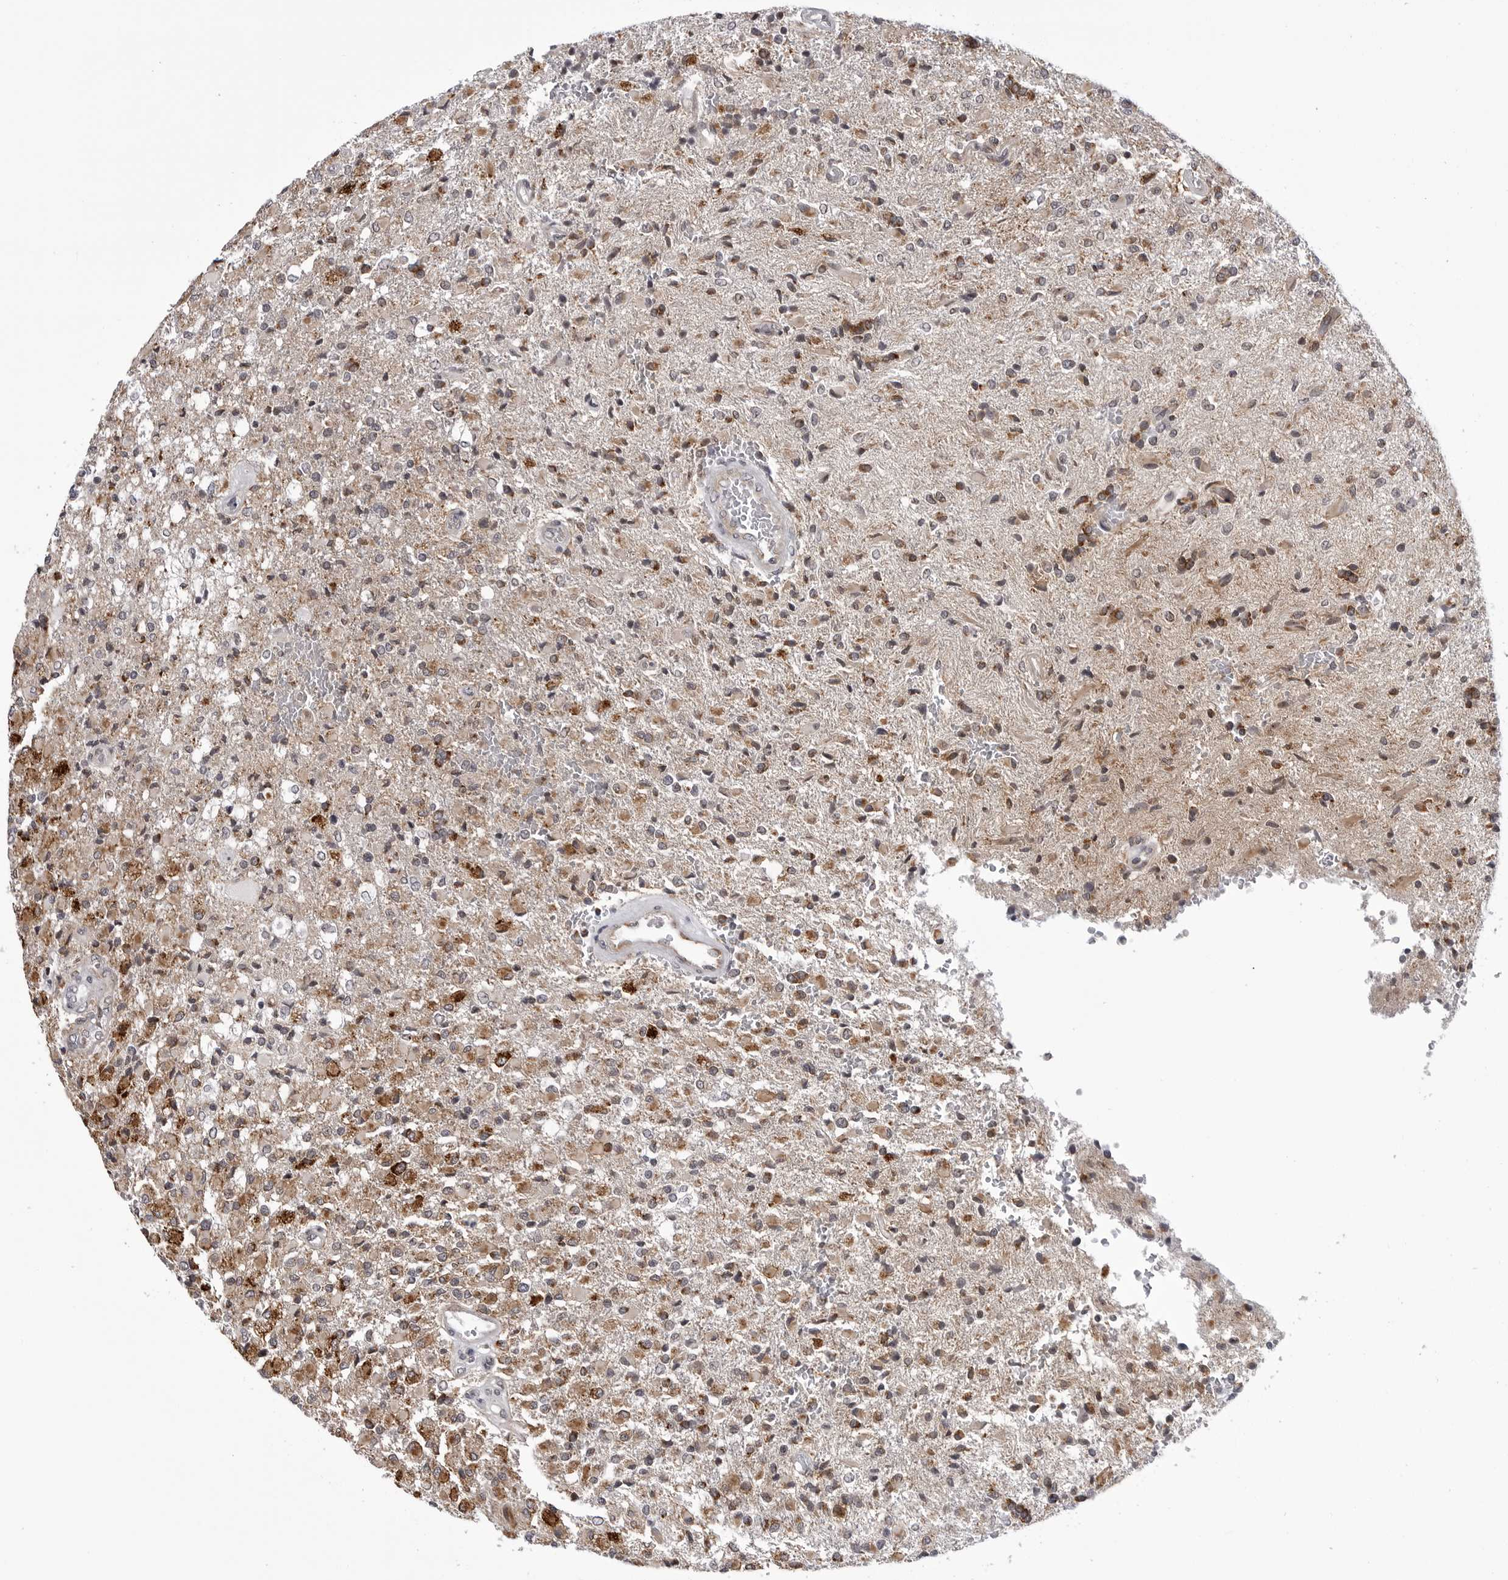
{"staining": {"intensity": "strong", "quantity": "25%-75%", "location": "cytoplasmic/membranous"}, "tissue": "glioma", "cell_type": "Tumor cells", "image_type": "cancer", "snomed": [{"axis": "morphology", "description": "Glioma, malignant, High grade"}, {"axis": "topography", "description": "Brain"}], "caption": "This image reveals immunohistochemistry (IHC) staining of malignant glioma (high-grade), with high strong cytoplasmic/membranous positivity in about 25%-75% of tumor cells.", "gene": "CDK20", "patient": {"sex": "male", "age": 71}}